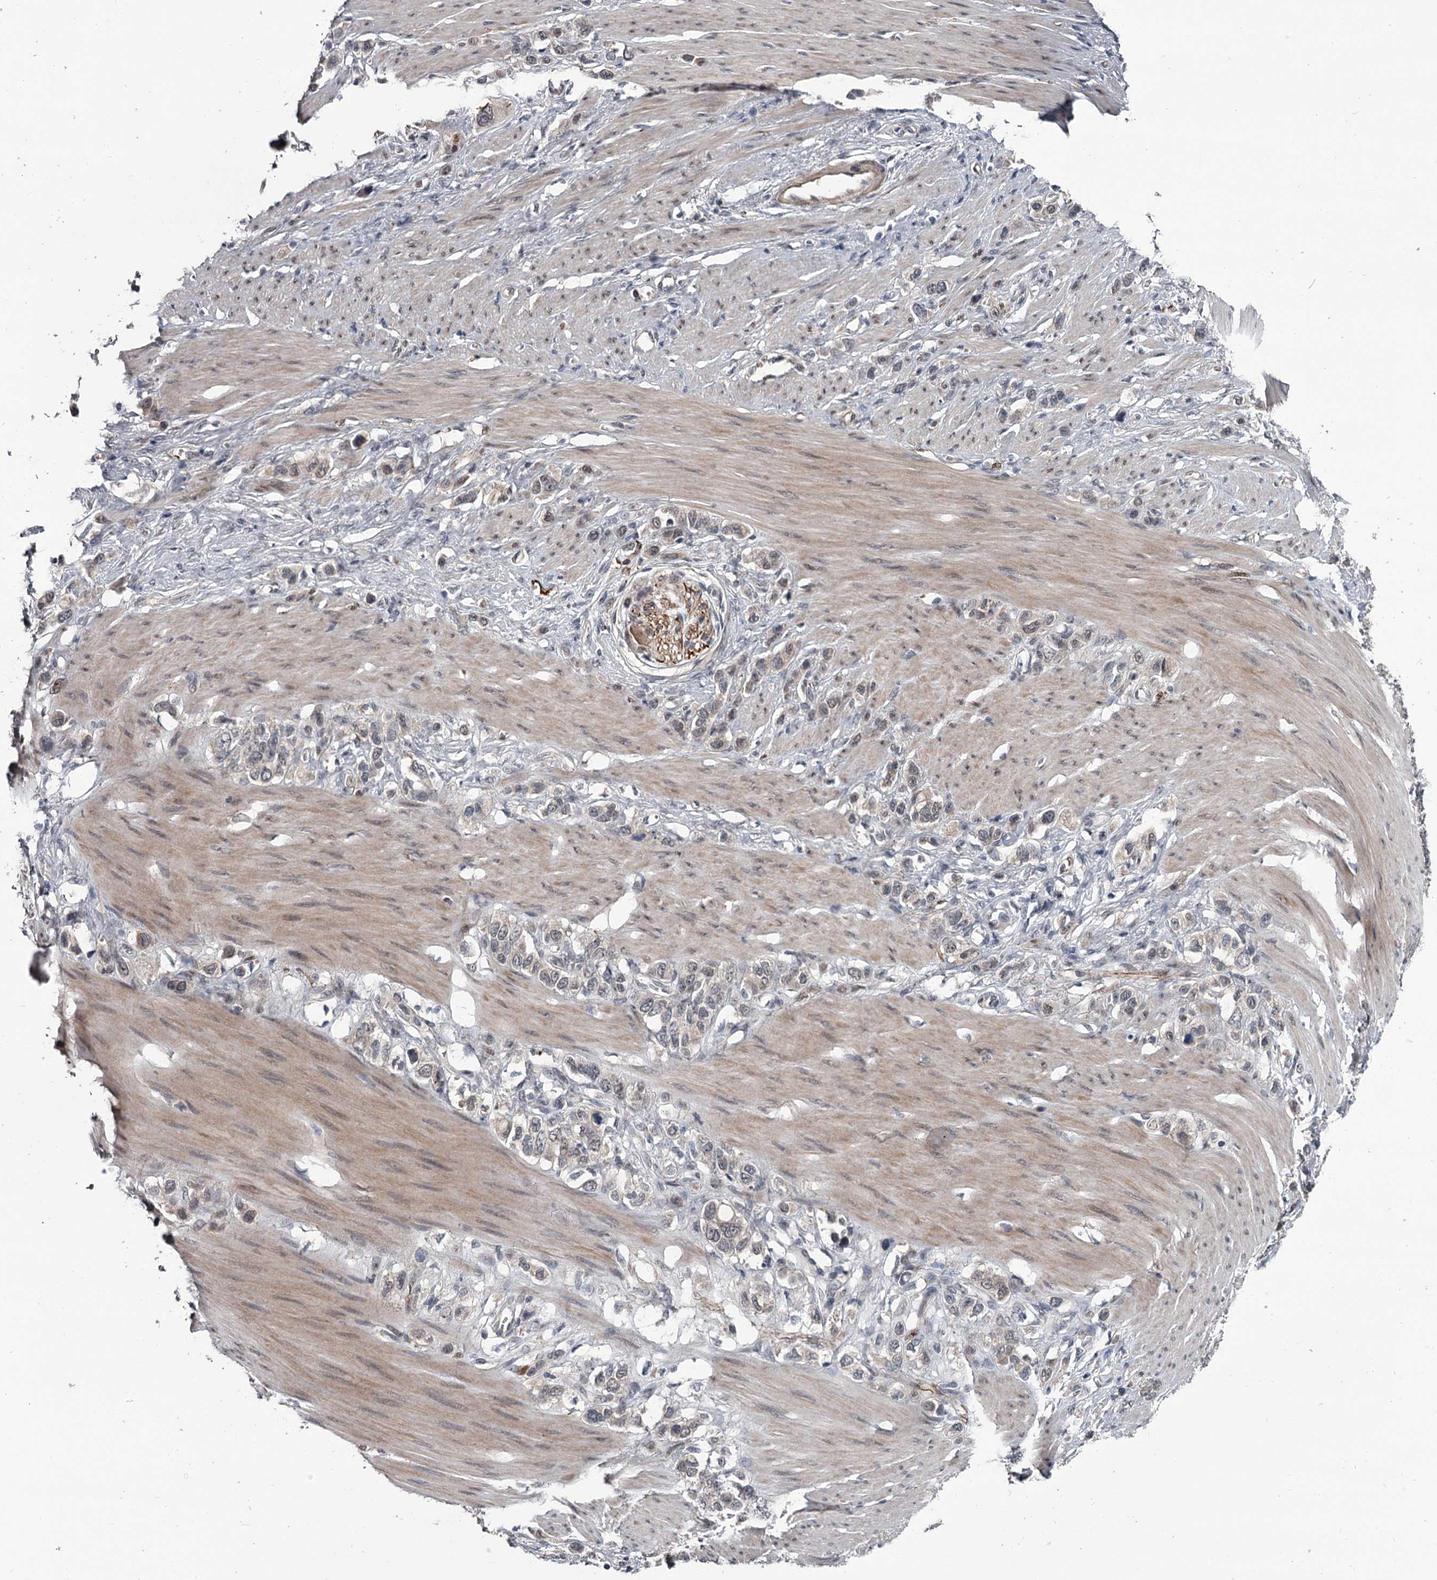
{"staining": {"intensity": "negative", "quantity": "none", "location": "none"}, "tissue": "stomach cancer", "cell_type": "Tumor cells", "image_type": "cancer", "snomed": [{"axis": "morphology", "description": "Adenocarcinoma, NOS"}, {"axis": "morphology", "description": "Adenocarcinoma, High grade"}, {"axis": "topography", "description": "Stomach, upper"}, {"axis": "topography", "description": "Stomach, lower"}], "caption": "Immunohistochemistry of human stomach cancer displays no positivity in tumor cells.", "gene": "PRPF40B", "patient": {"sex": "female", "age": 65}}